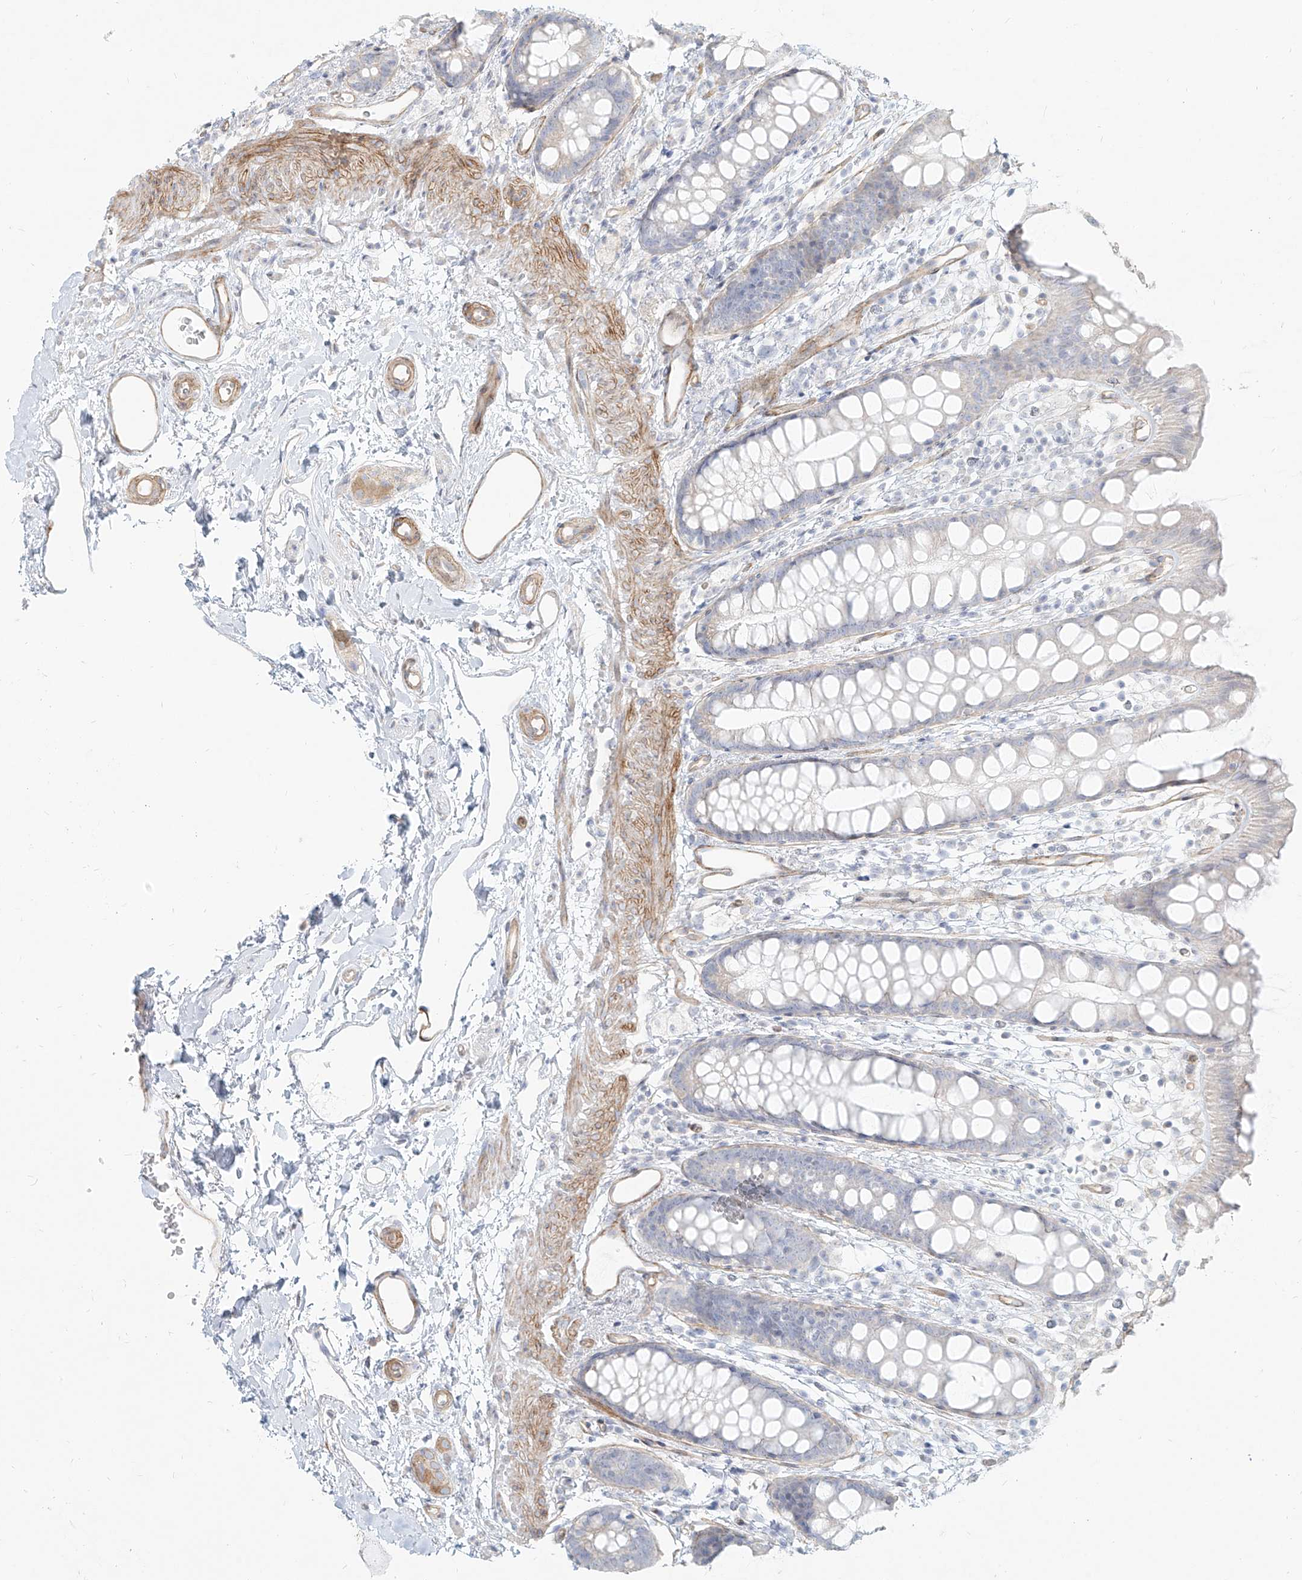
{"staining": {"intensity": "negative", "quantity": "none", "location": "none"}, "tissue": "rectum", "cell_type": "Glandular cells", "image_type": "normal", "snomed": [{"axis": "morphology", "description": "Normal tissue, NOS"}, {"axis": "topography", "description": "Rectum"}], "caption": "This is an immunohistochemistry image of benign rectum. There is no expression in glandular cells.", "gene": "ITPKB", "patient": {"sex": "female", "age": 65}}